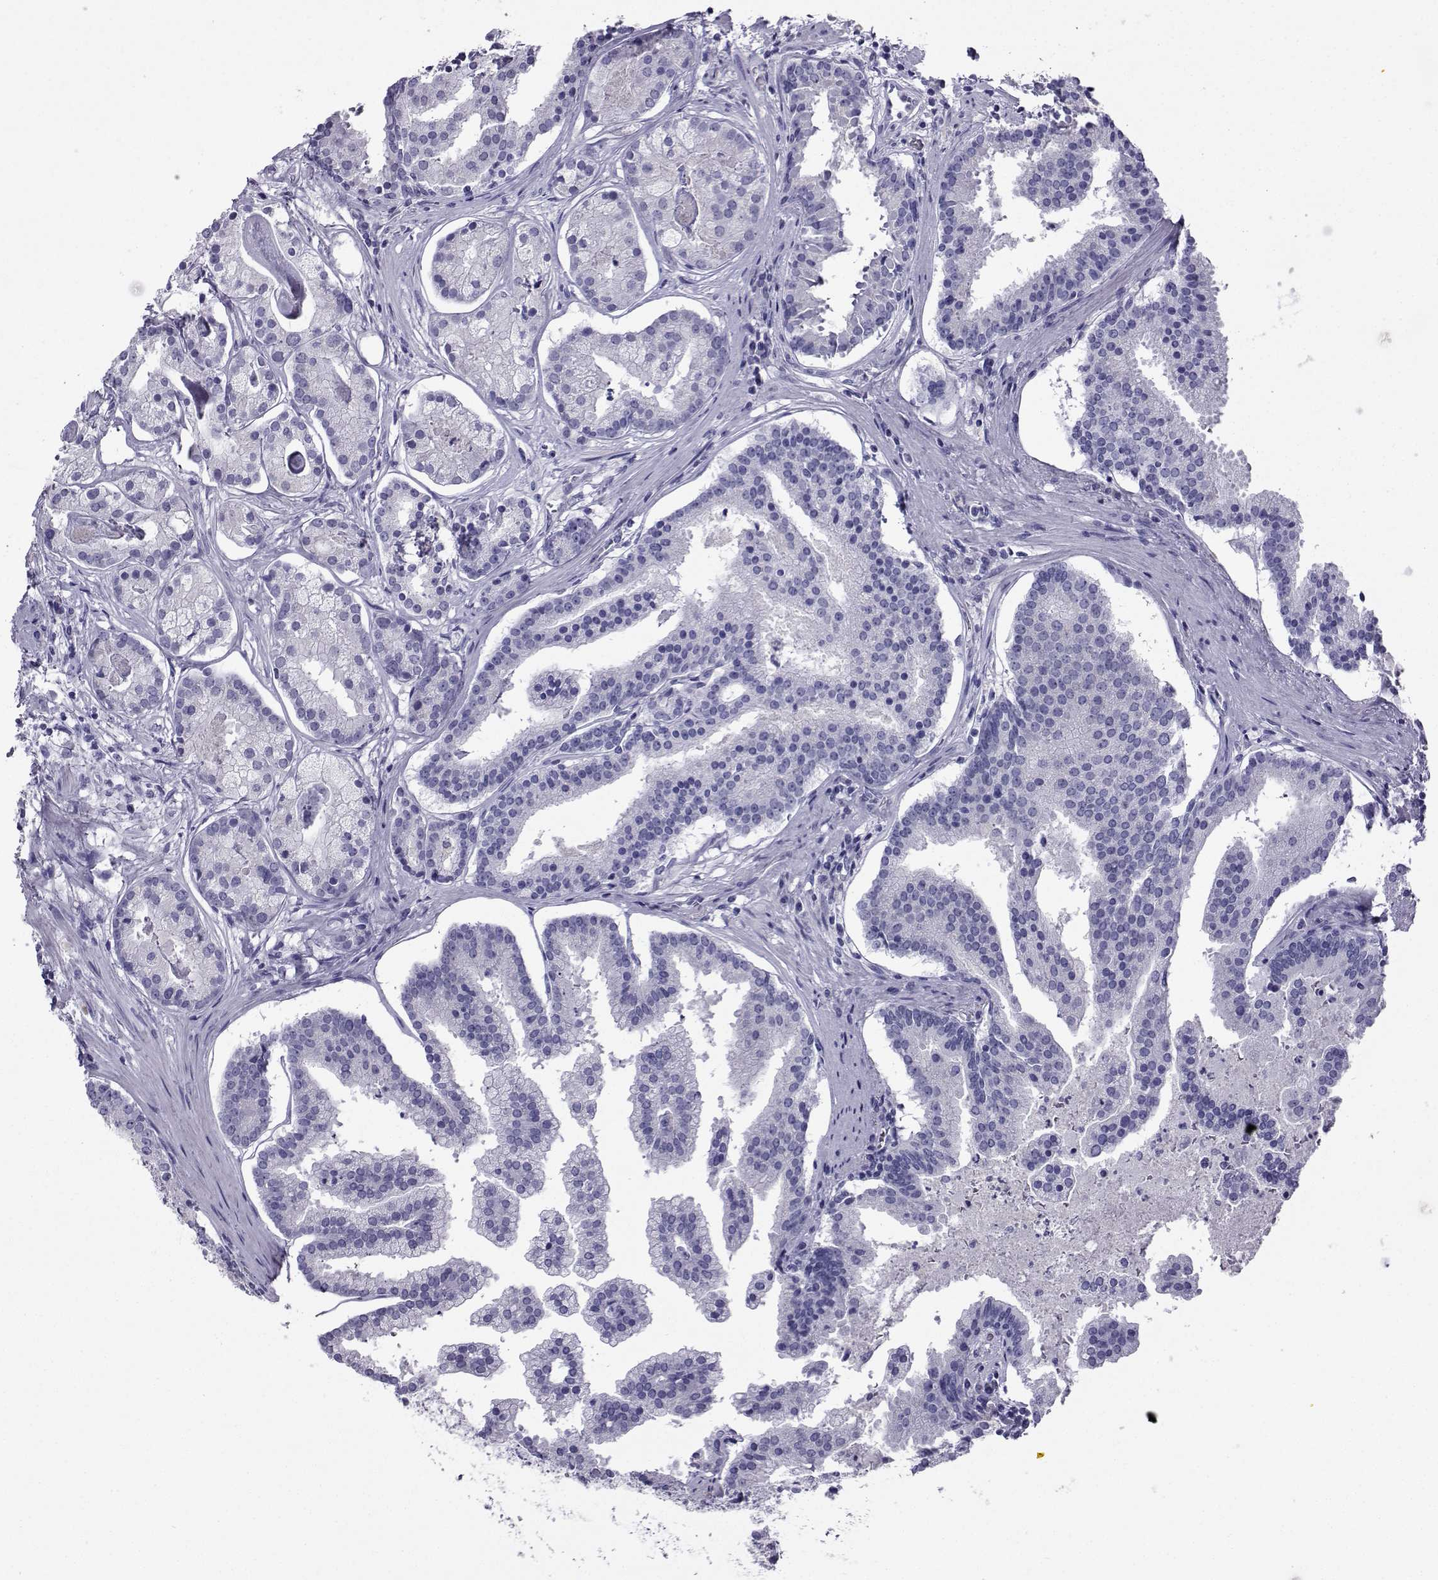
{"staining": {"intensity": "negative", "quantity": "none", "location": "none"}, "tissue": "prostate cancer", "cell_type": "Tumor cells", "image_type": "cancer", "snomed": [{"axis": "morphology", "description": "Adenocarcinoma, NOS"}, {"axis": "topography", "description": "Prostate and seminal vesicle, NOS"}, {"axis": "topography", "description": "Prostate"}], "caption": "Tumor cells show no significant protein expression in adenocarcinoma (prostate).", "gene": "ARMC2", "patient": {"sex": "male", "age": 44}}